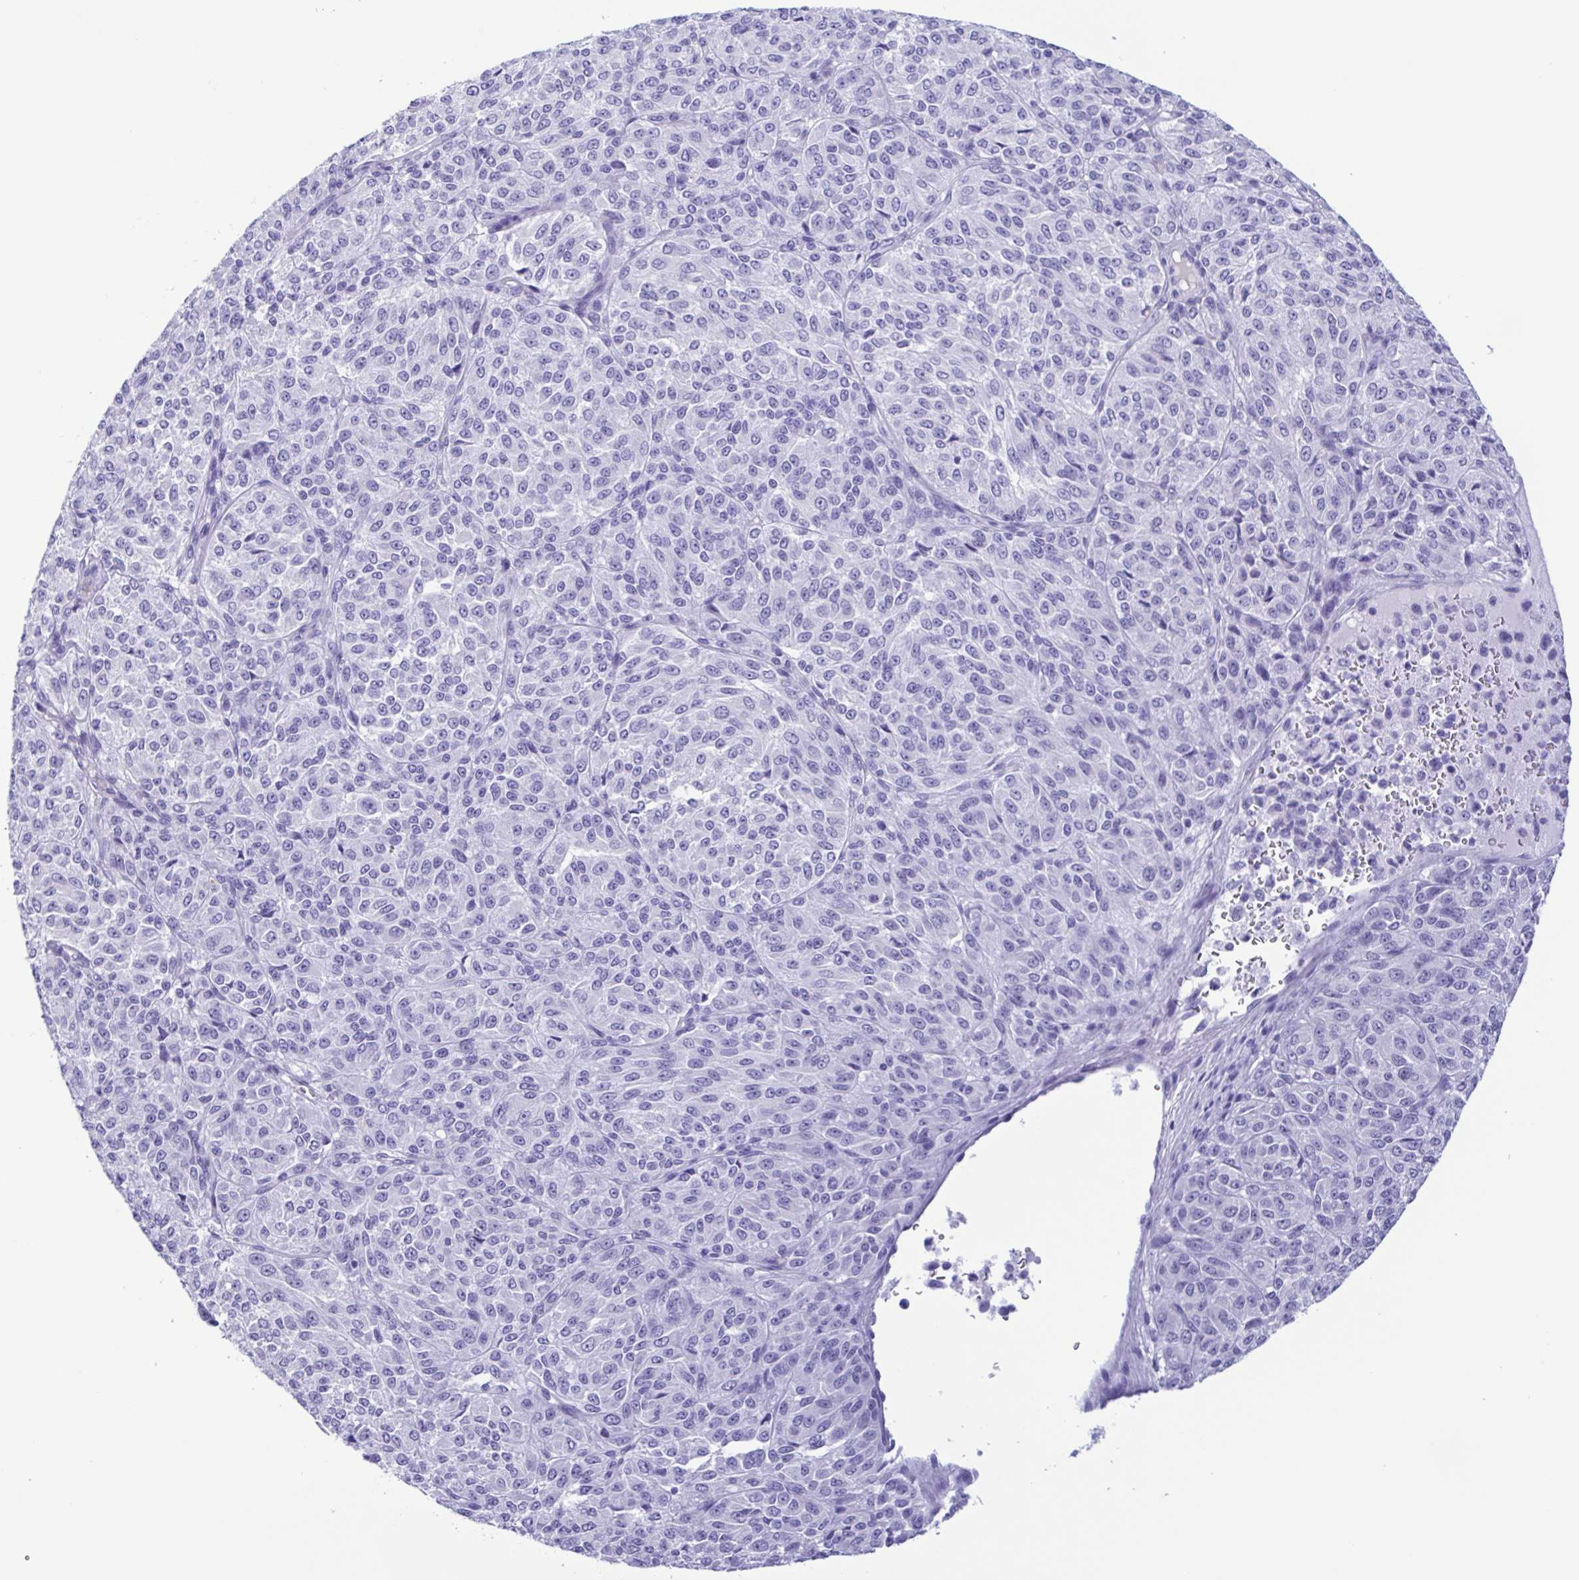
{"staining": {"intensity": "negative", "quantity": "none", "location": "none"}, "tissue": "melanoma", "cell_type": "Tumor cells", "image_type": "cancer", "snomed": [{"axis": "morphology", "description": "Malignant melanoma, Metastatic site"}, {"axis": "topography", "description": "Brain"}], "caption": "Micrograph shows no significant protein staining in tumor cells of melanoma.", "gene": "TSPY2", "patient": {"sex": "female", "age": 56}}